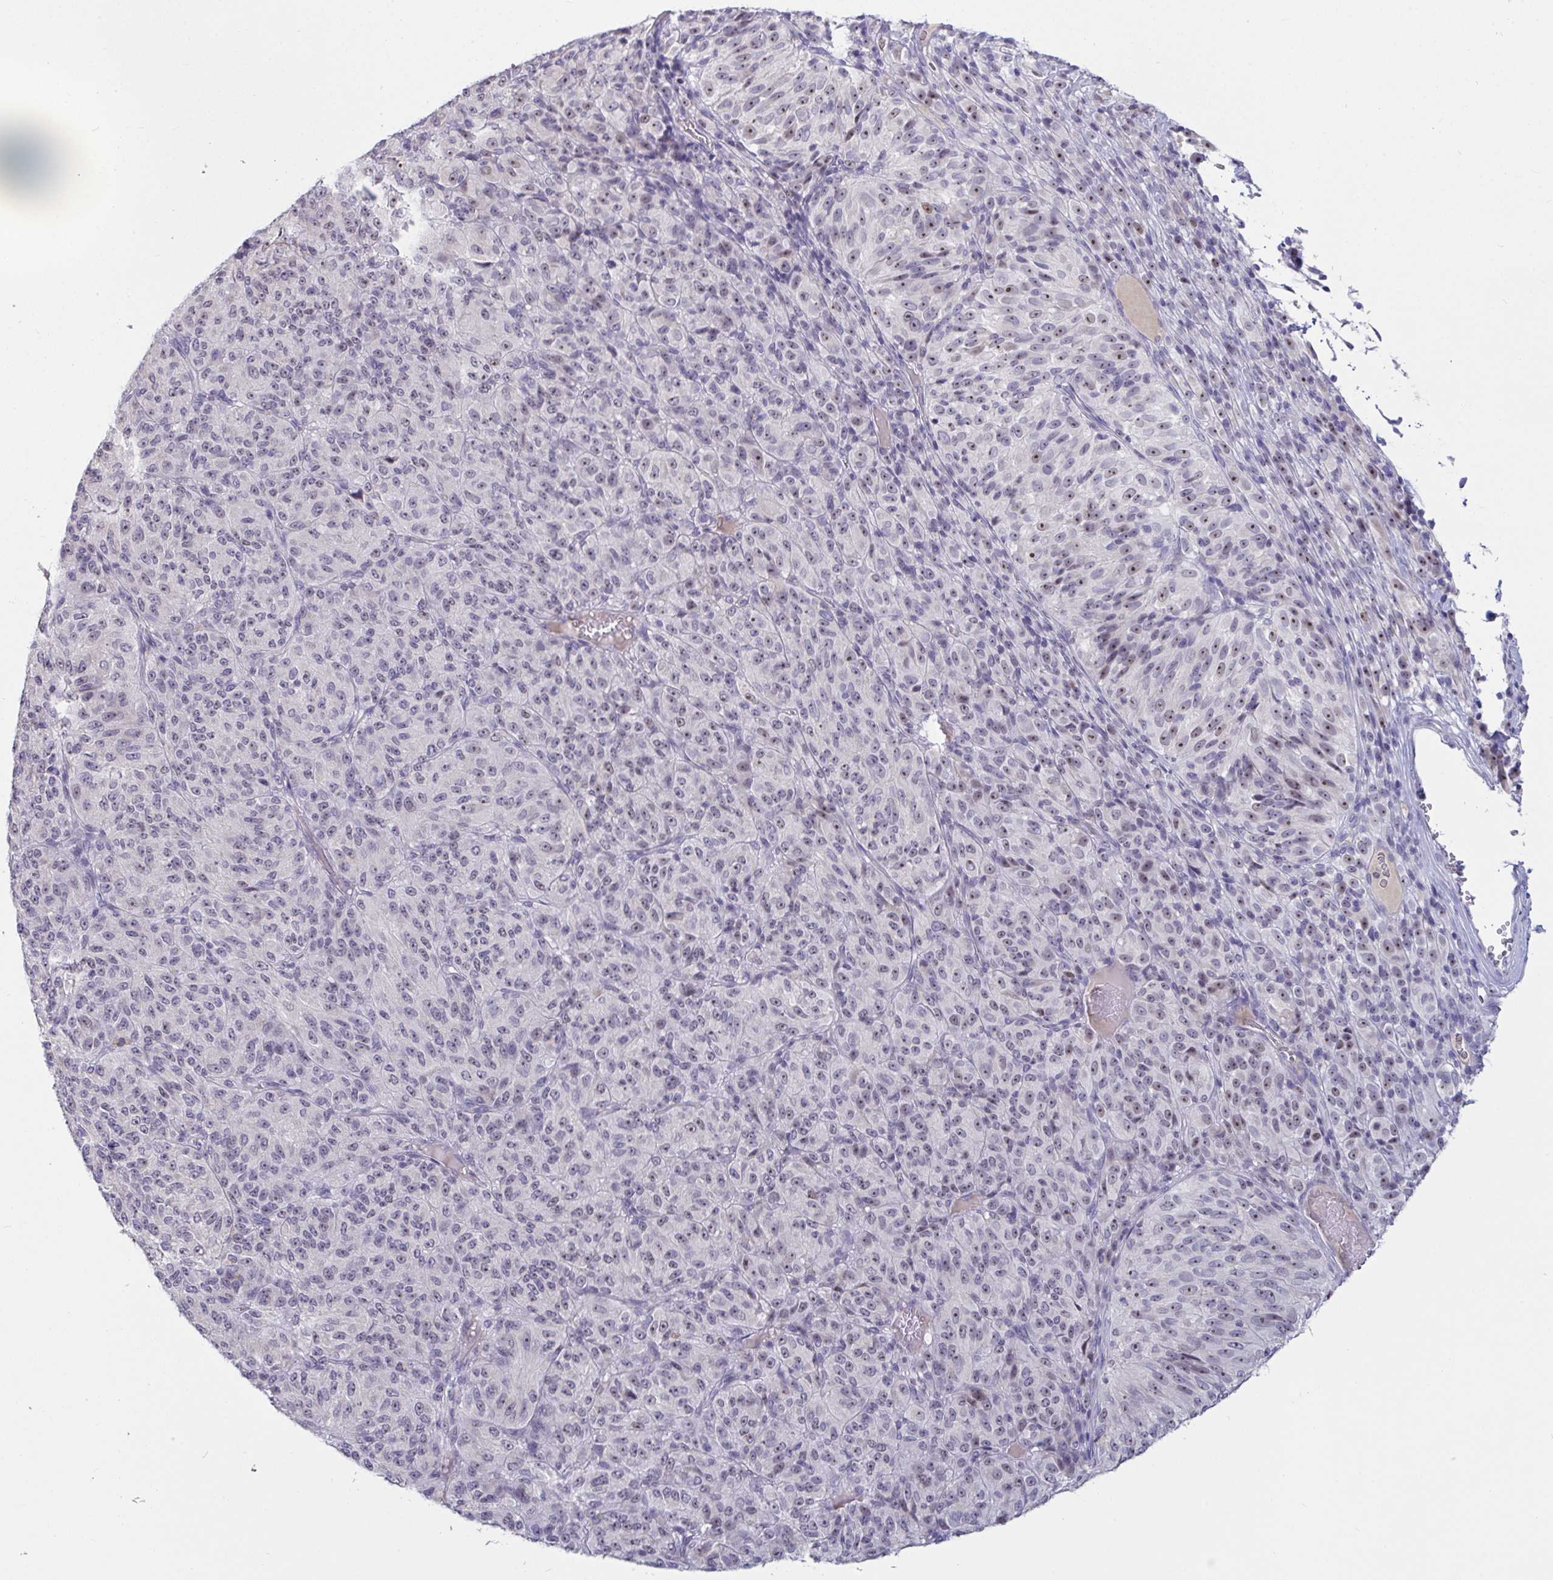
{"staining": {"intensity": "weak", "quantity": "25%-75%", "location": "nuclear"}, "tissue": "melanoma", "cell_type": "Tumor cells", "image_type": "cancer", "snomed": [{"axis": "morphology", "description": "Malignant melanoma, Metastatic site"}, {"axis": "topography", "description": "Brain"}], "caption": "The micrograph shows a brown stain indicating the presence of a protein in the nuclear of tumor cells in melanoma.", "gene": "MYC", "patient": {"sex": "female", "age": 56}}